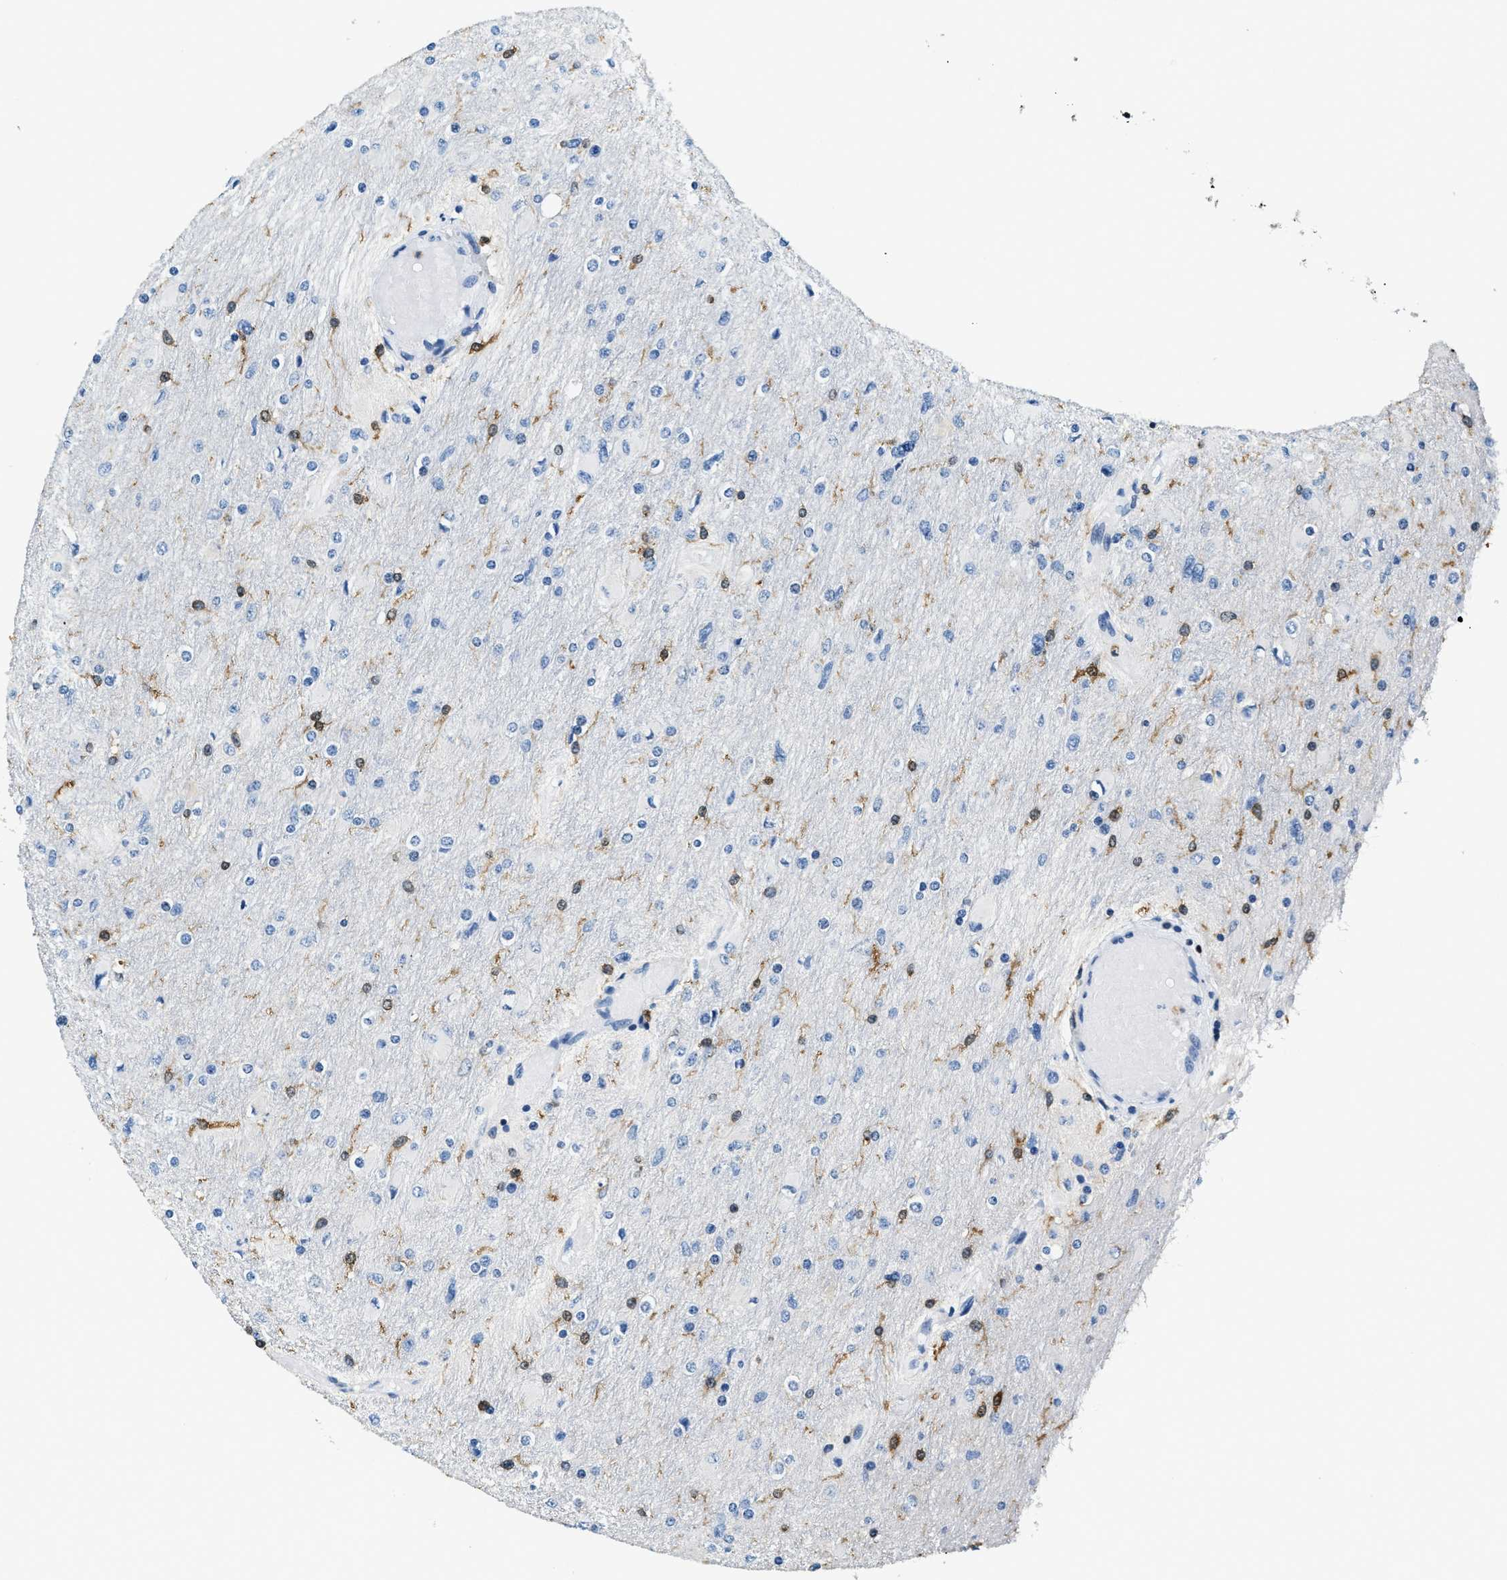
{"staining": {"intensity": "weak", "quantity": "<25%", "location": "nuclear"}, "tissue": "glioma", "cell_type": "Tumor cells", "image_type": "cancer", "snomed": [{"axis": "morphology", "description": "Glioma, malignant, High grade"}, {"axis": "topography", "description": "Cerebral cortex"}], "caption": "Immunohistochemistry image of human malignant glioma (high-grade) stained for a protein (brown), which exhibits no staining in tumor cells.", "gene": "CAPG", "patient": {"sex": "female", "age": 36}}